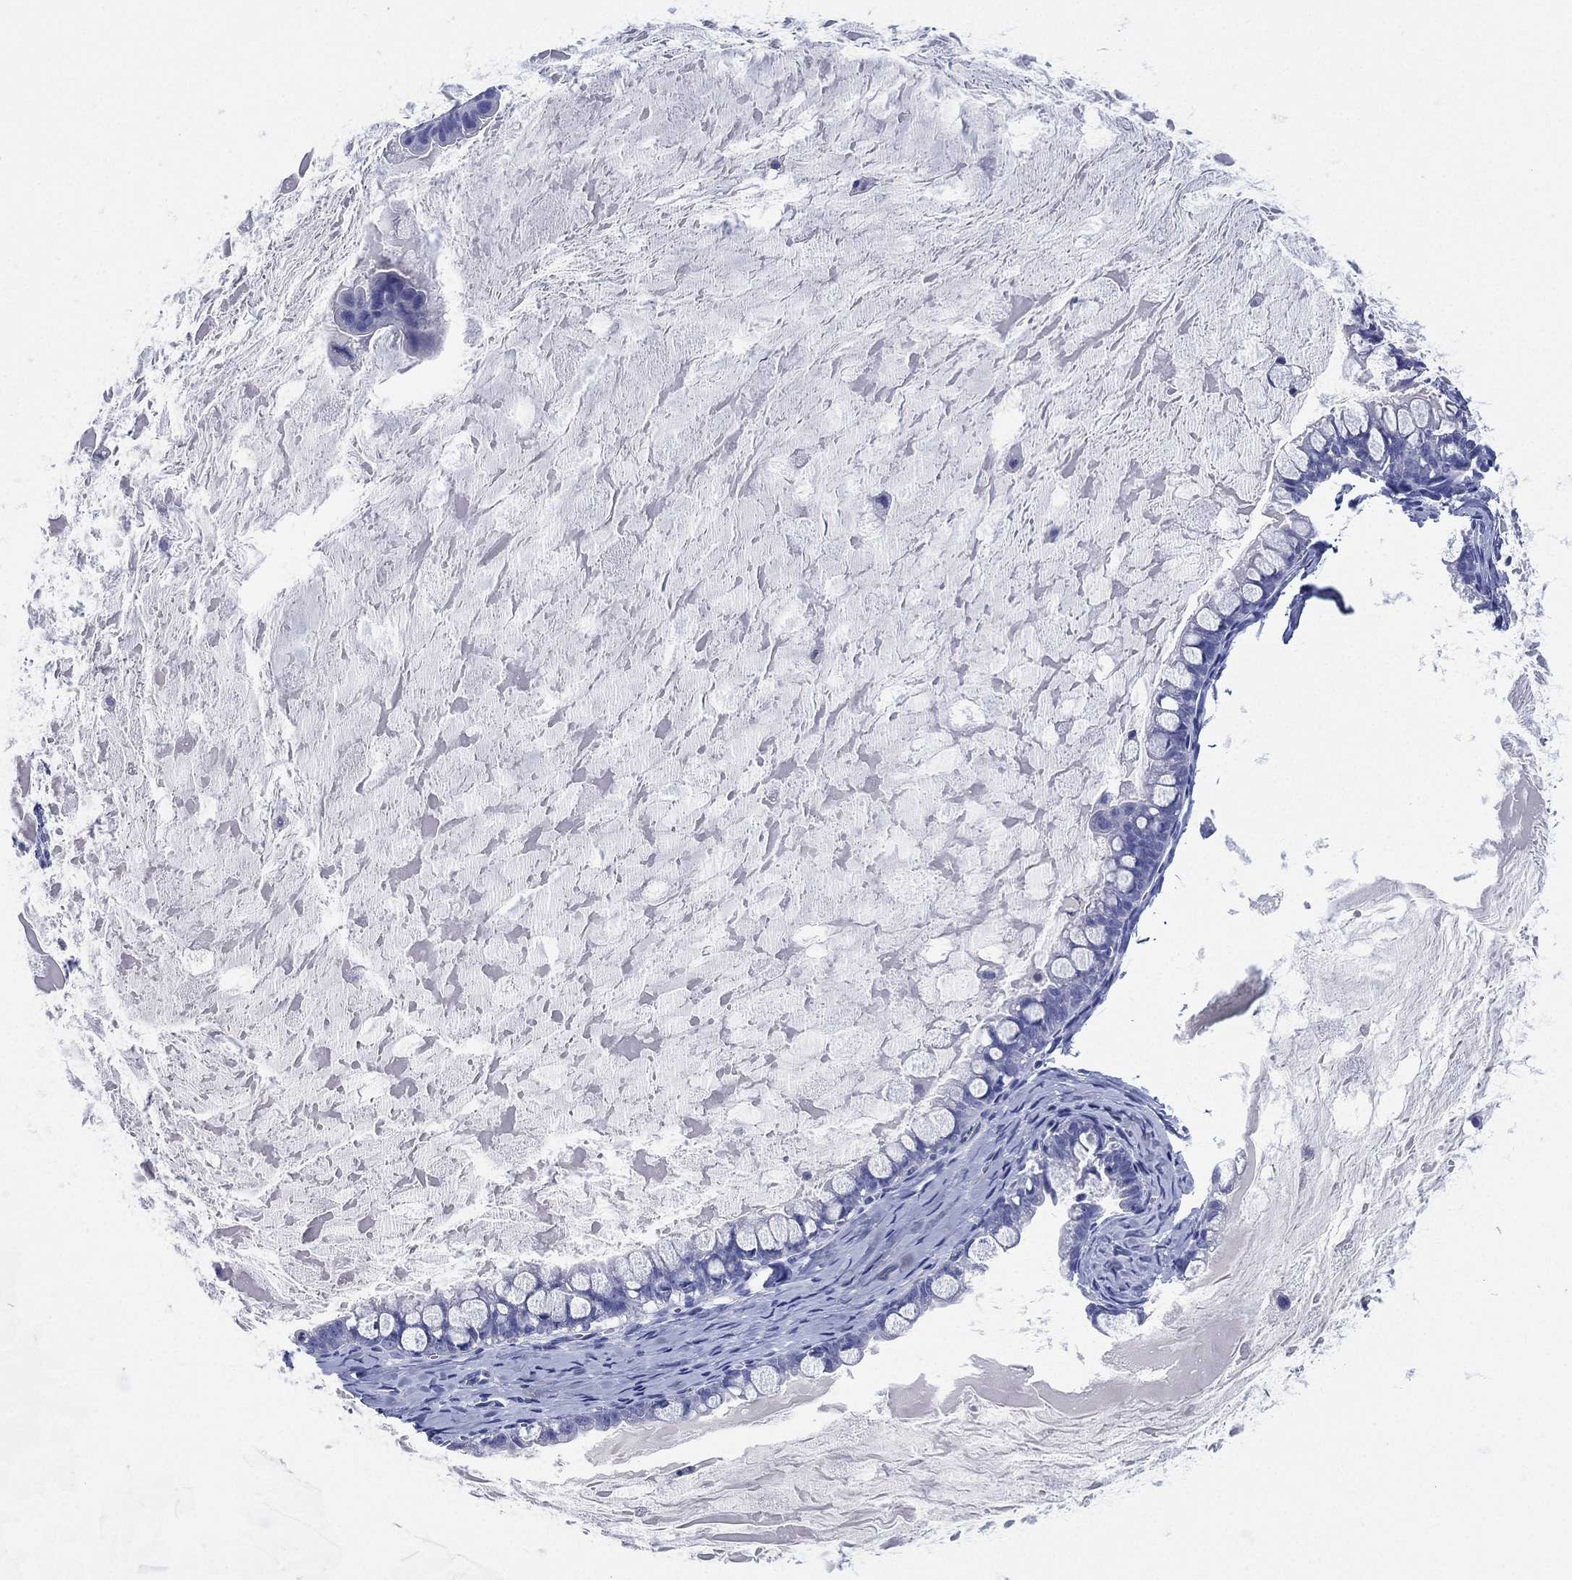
{"staining": {"intensity": "negative", "quantity": "none", "location": "none"}, "tissue": "ovarian cancer", "cell_type": "Tumor cells", "image_type": "cancer", "snomed": [{"axis": "morphology", "description": "Cystadenocarcinoma, mucinous, NOS"}, {"axis": "topography", "description": "Ovary"}], "caption": "Immunohistochemical staining of human ovarian cancer shows no significant expression in tumor cells.", "gene": "SLC9C2", "patient": {"sex": "female", "age": 63}}